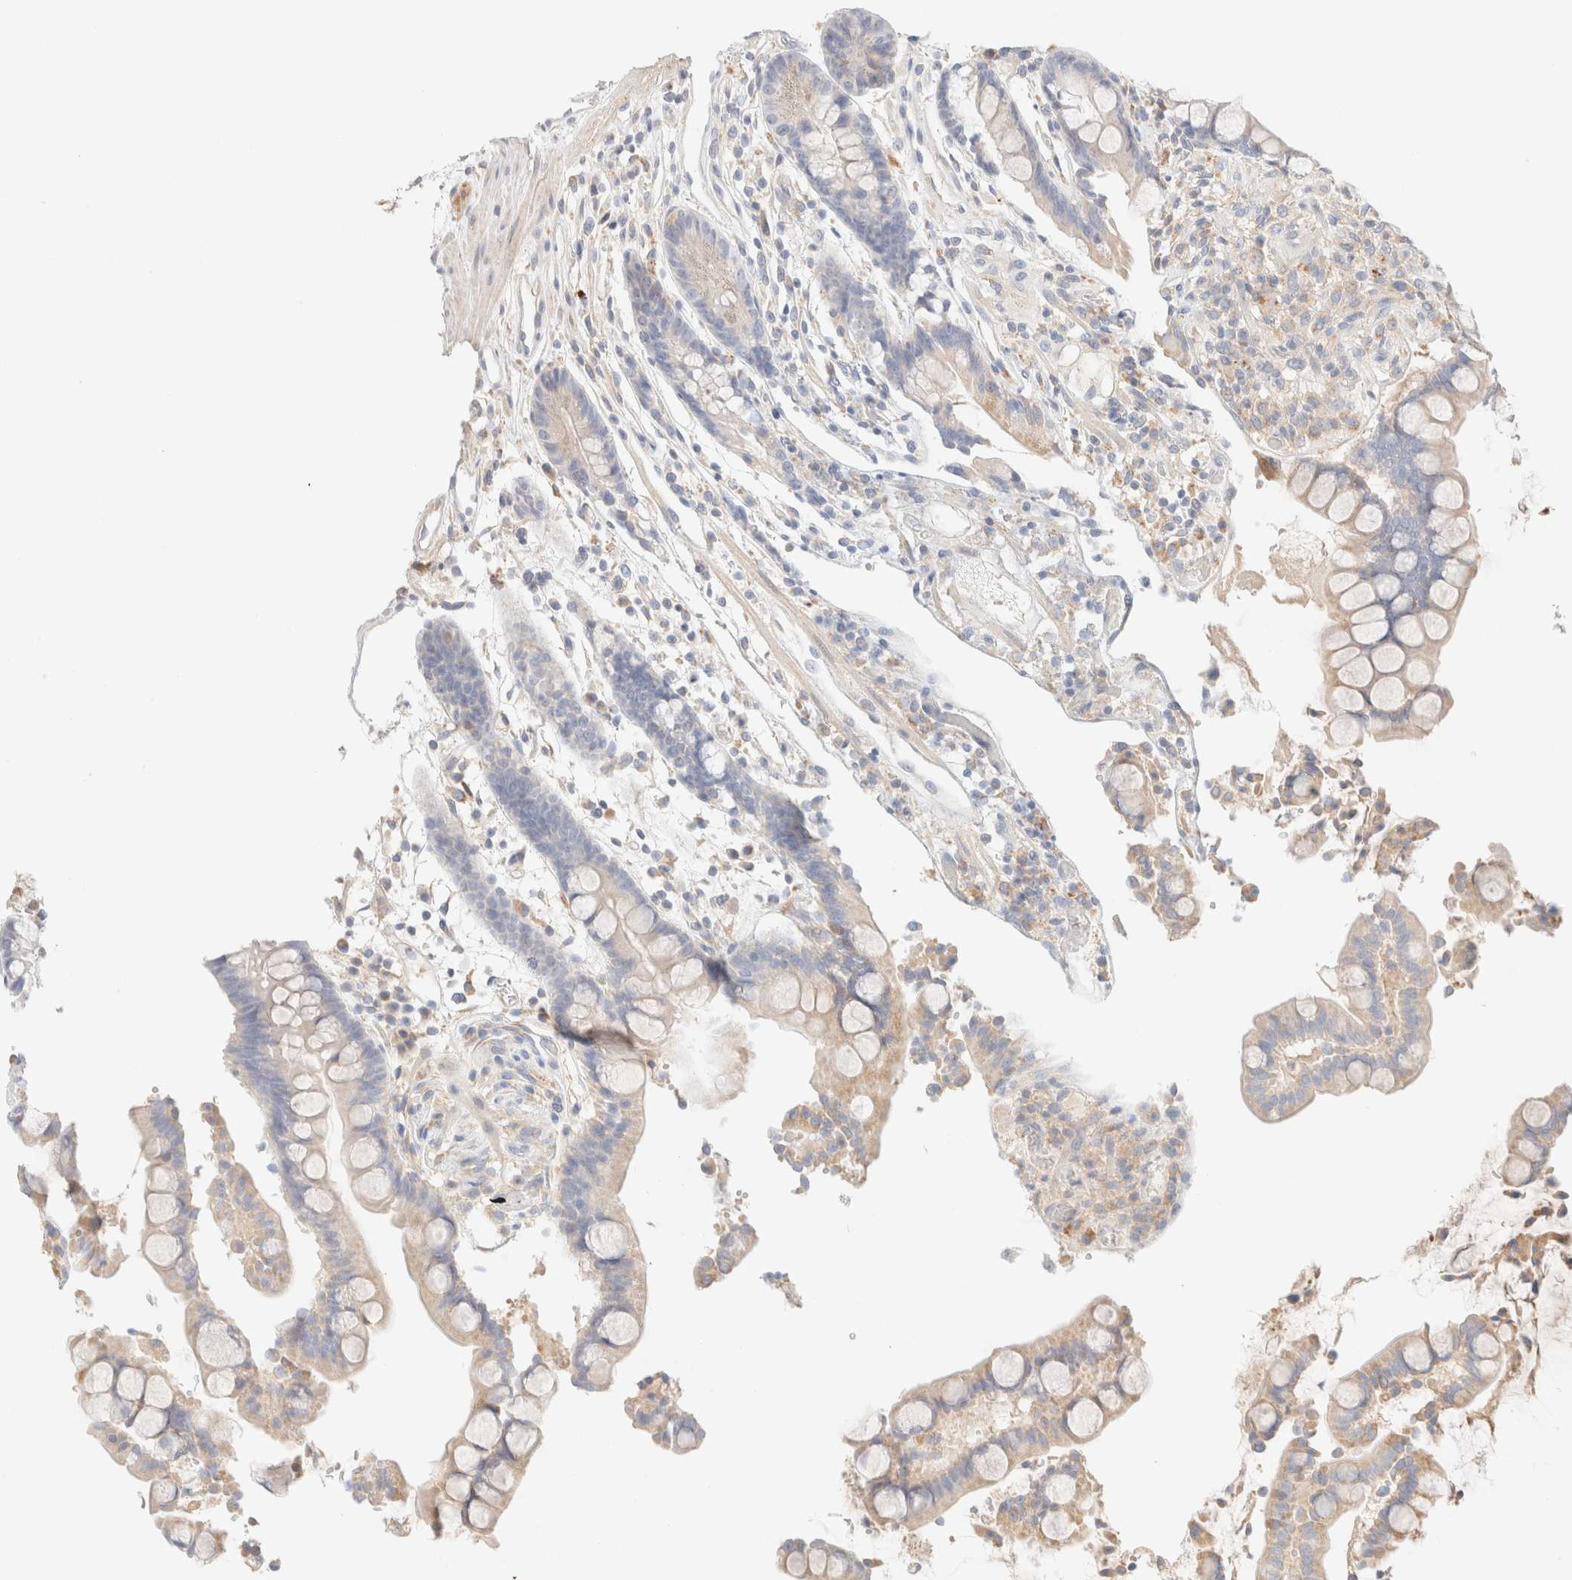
{"staining": {"intensity": "negative", "quantity": "none", "location": "none"}, "tissue": "colon", "cell_type": "Endothelial cells", "image_type": "normal", "snomed": [{"axis": "morphology", "description": "Normal tissue, NOS"}, {"axis": "topography", "description": "Colon"}], "caption": "Immunohistochemistry (IHC) micrograph of unremarkable colon: colon stained with DAB reveals no significant protein staining in endothelial cells.", "gene": "SARM1", "patient": {"sex": "male", "age": 73}}